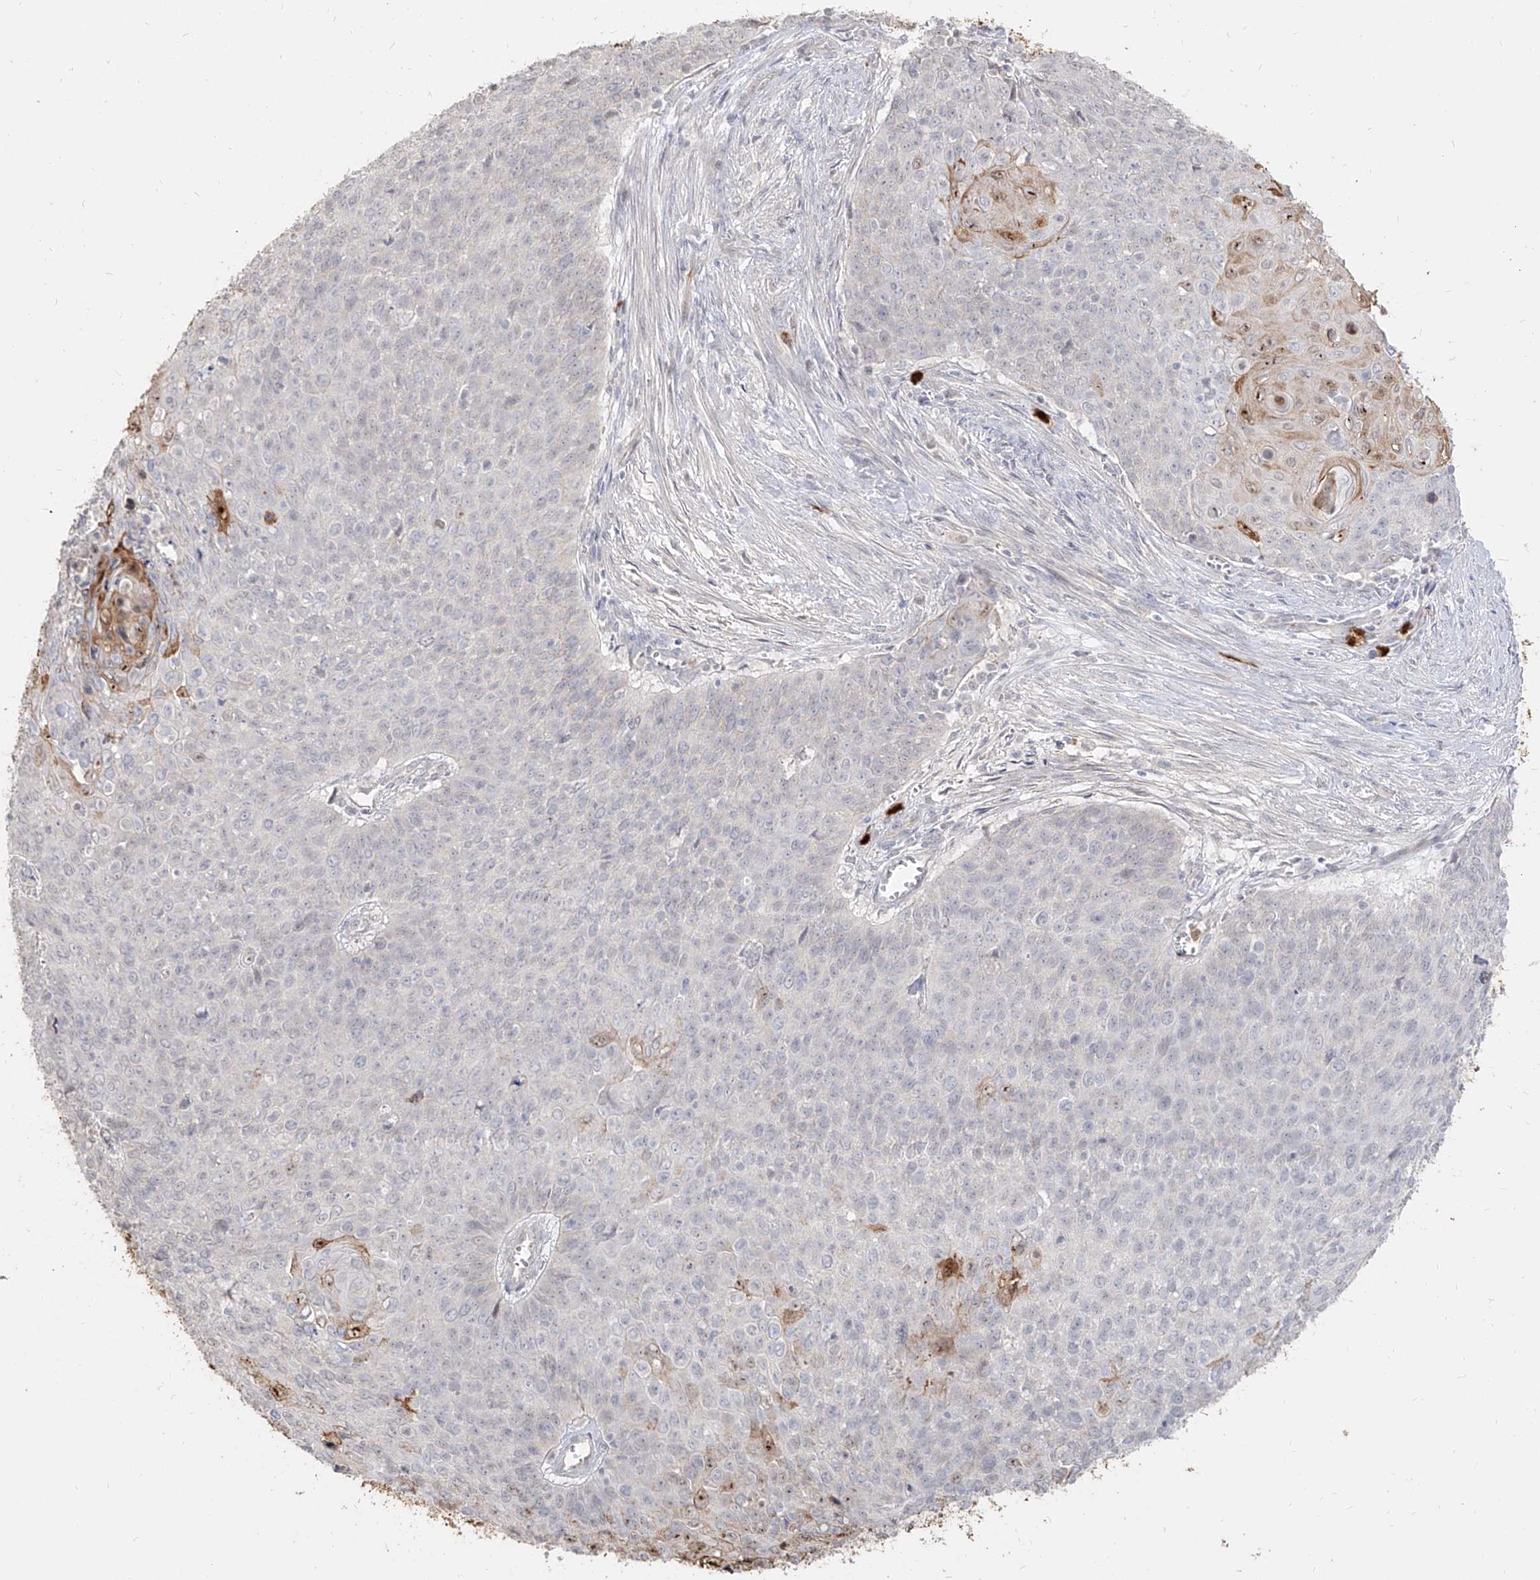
{"staining": {"intensity": "weak", "quantity": "<25%", "location": "cytoplasmic/membranous,nuclear"}, "tissue": "cervical cancer", "cell_type": "Tumor cells", "image_type": "cancer", "snomed": [{"axis": "morphology", "description": "Squamous cell carcinoma, NOS"}, {"axis": "topography", "description": "Cervix"}], "caption": "The image exhibits no significant expression in tumor cells of cervical cancer. (Immunohistochemistry, brightfield microscopy, high magnification).", "gene": "ZNF227", "patient": {"sex": "female", "age": 39}}